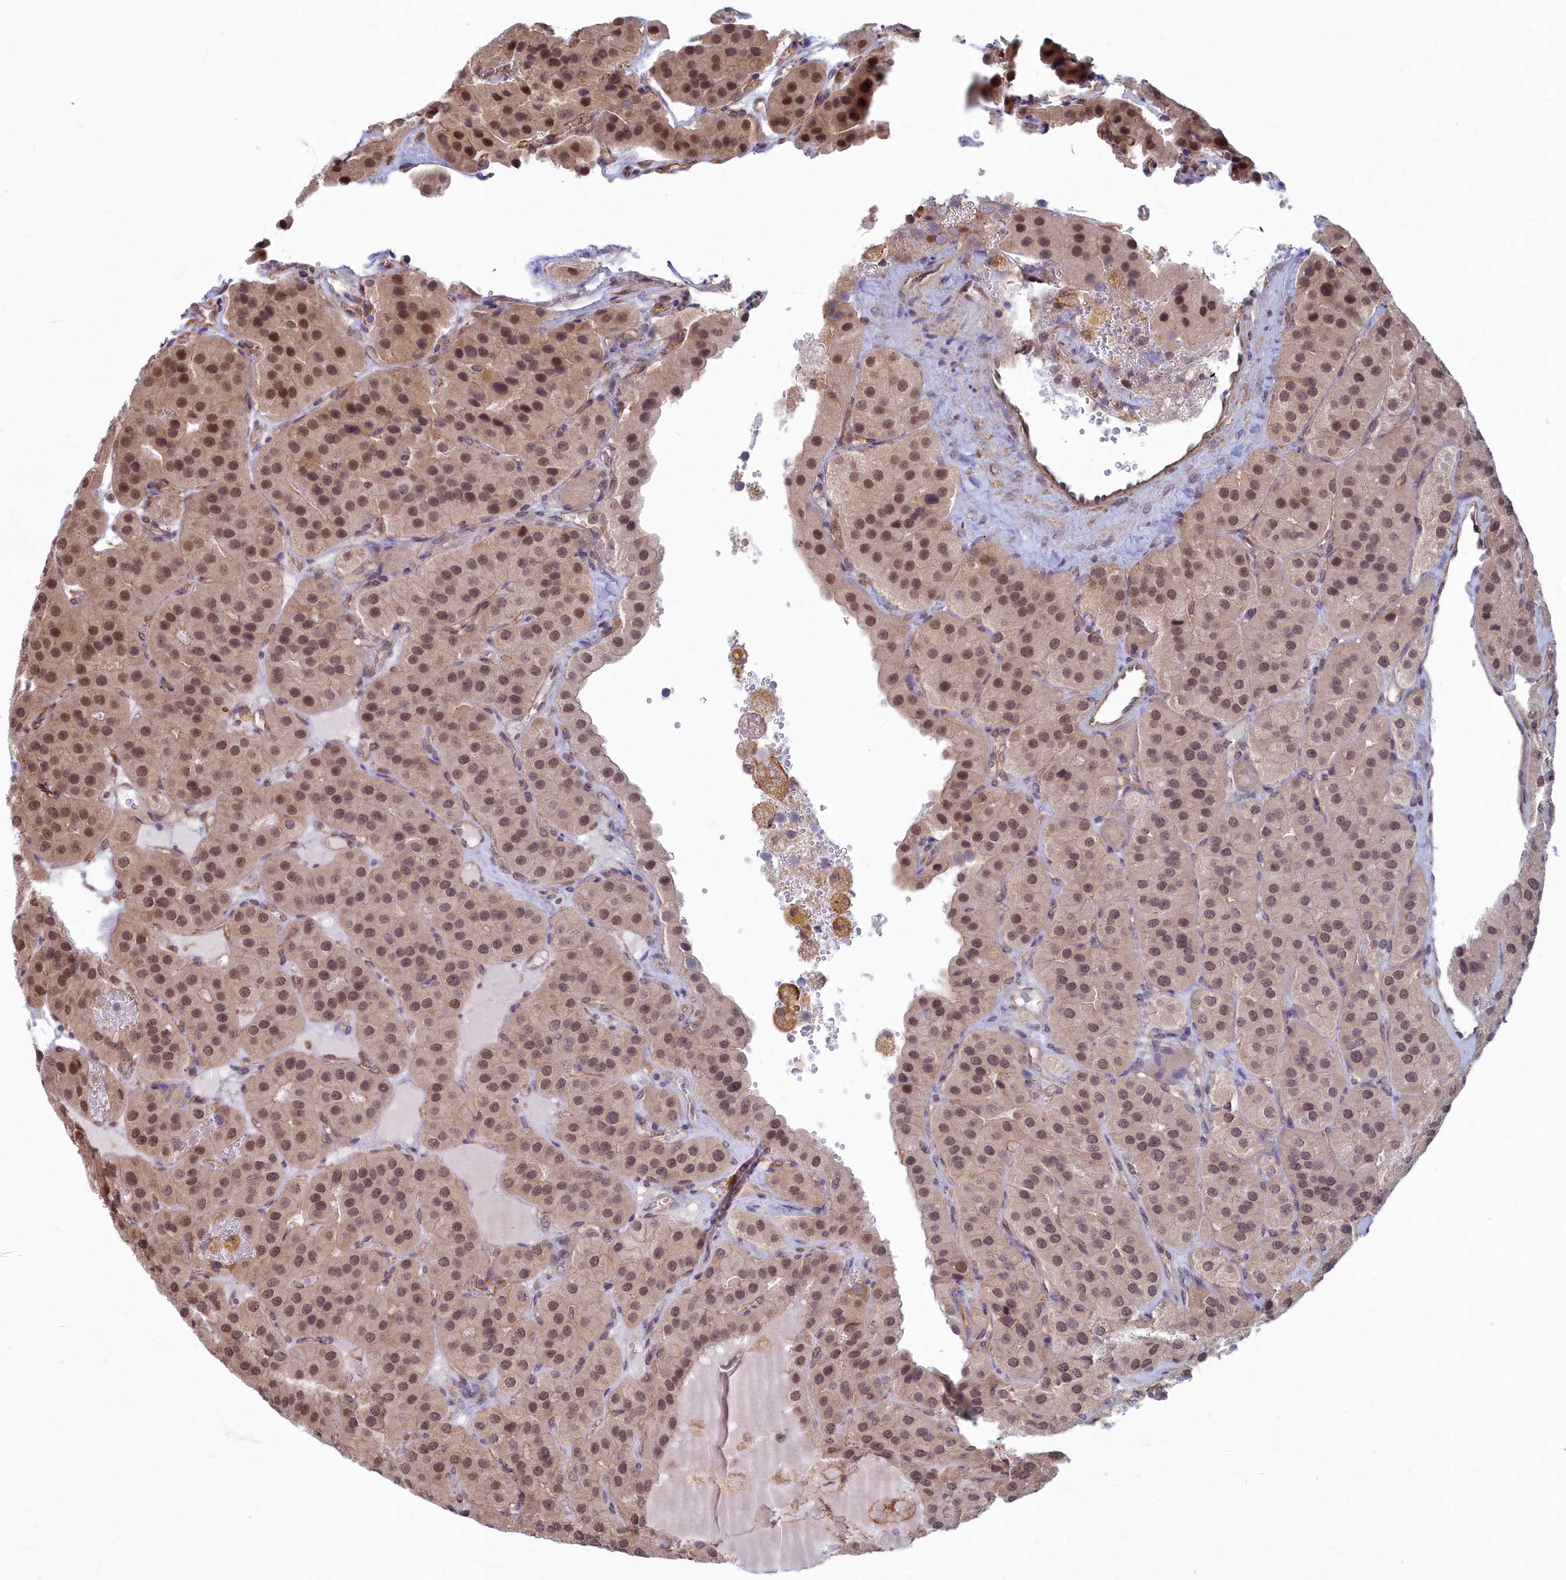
{"staining": {"intensity": "moderate", "quantity": ">75%", "location": "nuclear"}, "tissue": "parathyroid gland", "cell_type": "Glandular cells", "image_type": "normal", "snomed": [{"axis": "morphology", "description": "Normal tissue, NOS"}, {"axis": "morphology", "description": "Adenoma, NOS"}, {"axis": "topography", "description": "Parathyroid gland"}], "caption": "Protein staining of benign parathyroid gland displays moderate nuclear staining in about >75% of glandular cells.", "gene": "MAK16", "patient": {"sex": "female", "age": 86}}